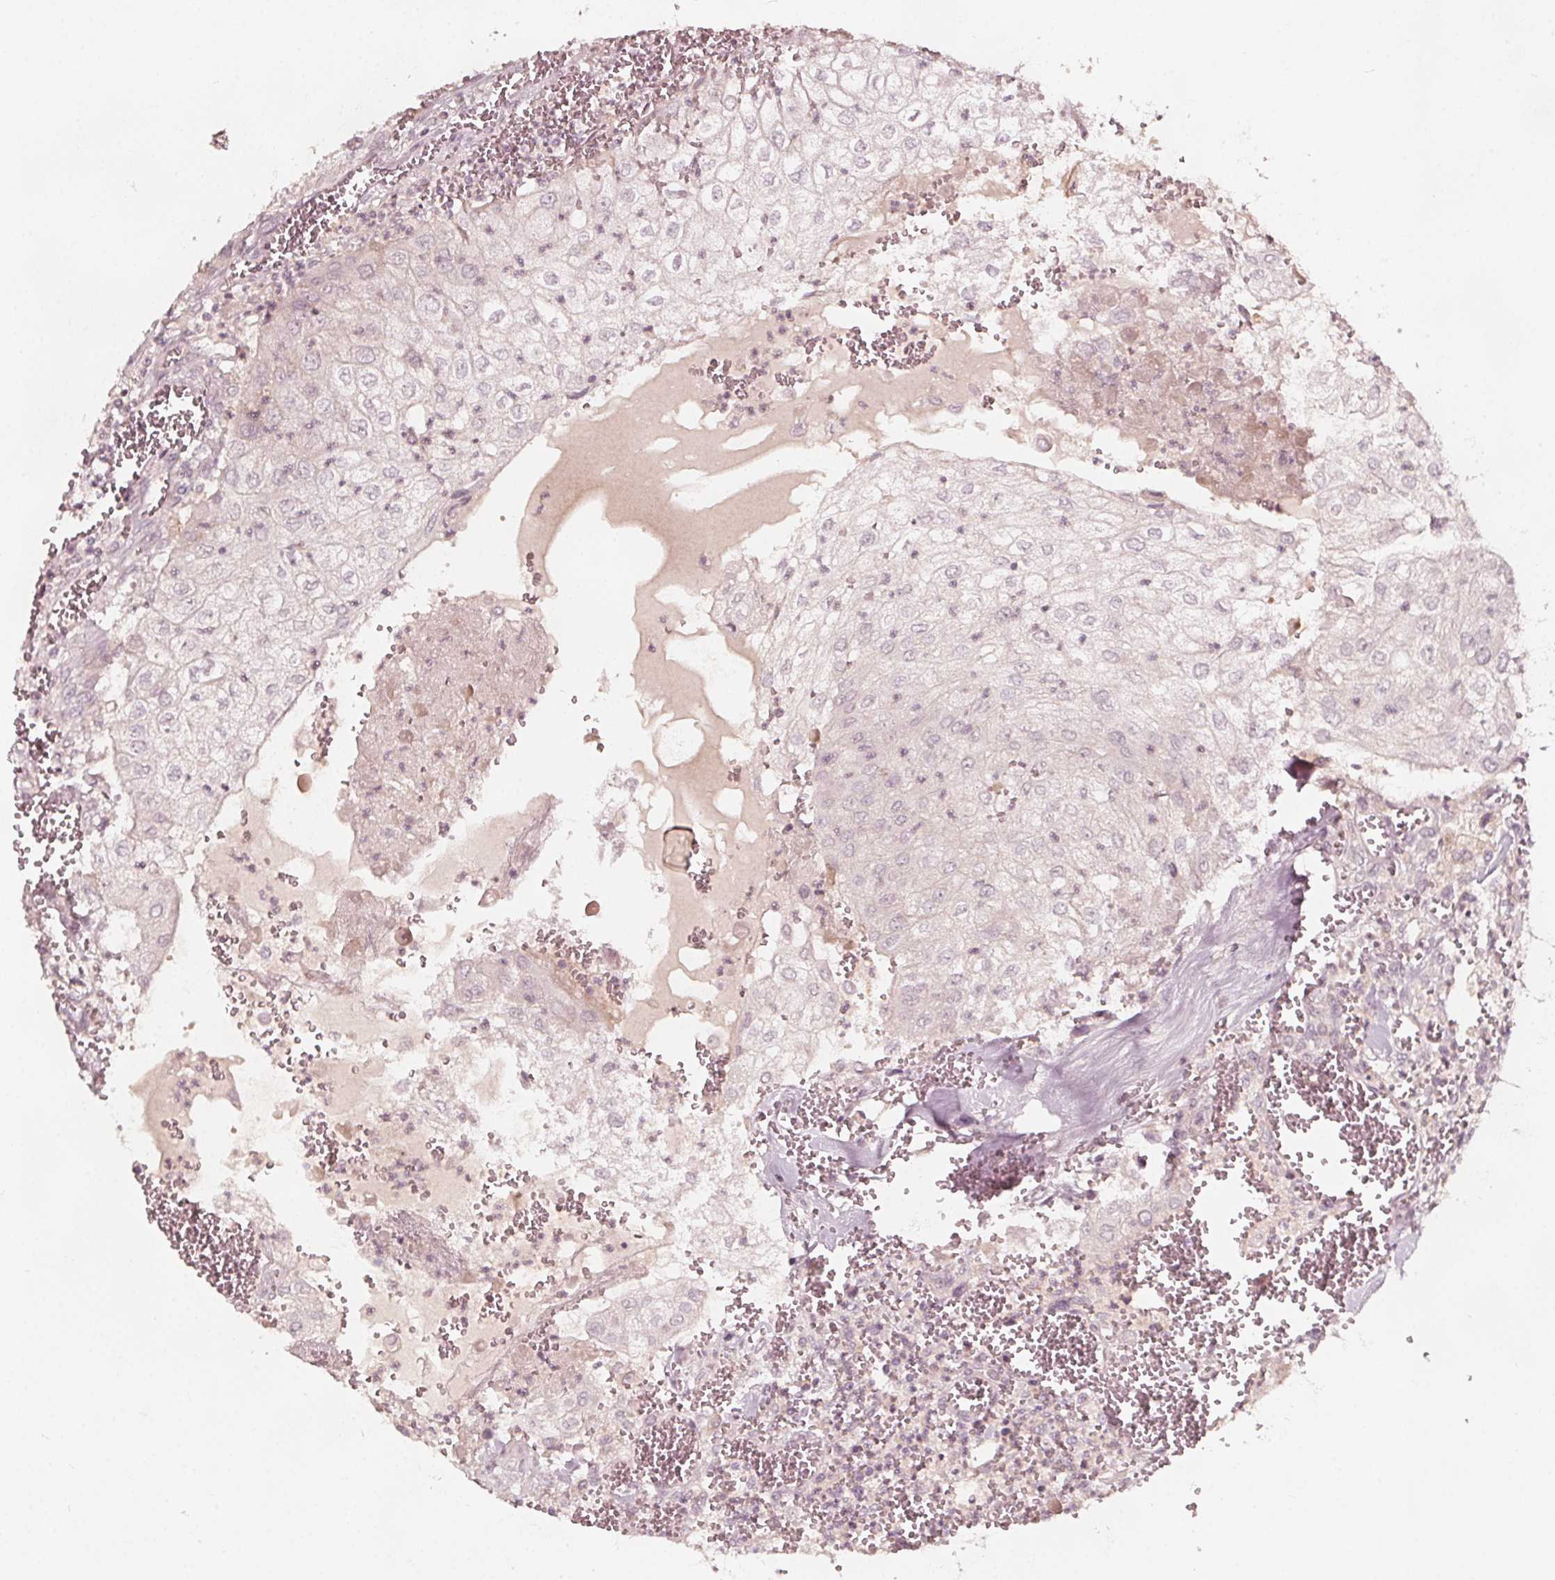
{"staining": {"intensity": "negative", "quantity": "none", "location": "none"}, "tissue": "urothelial cancer", "cell_type": "Tumor cells", "image_type": "cancer", "snomed": [{"axis": "morphology", "description": "Urothelial carcinoma, High grade"}, {"axis": "topography", "description": "Urinary bladder"}], "caption": "This histopathology image is of urothelial cancer stained with IHC to label a protein in brown with the nuclei are counter-stained blue. There is no positivity in tumor cells. (Stains: DAB (3,3'-diaminobenzidine) immunohistochemistry with hematoxylin counter stain, Microscopy: brightfield microscopy at high magnification).", "gene": "NPC1L1", "patient": {"sex": "male", "age": 62}}